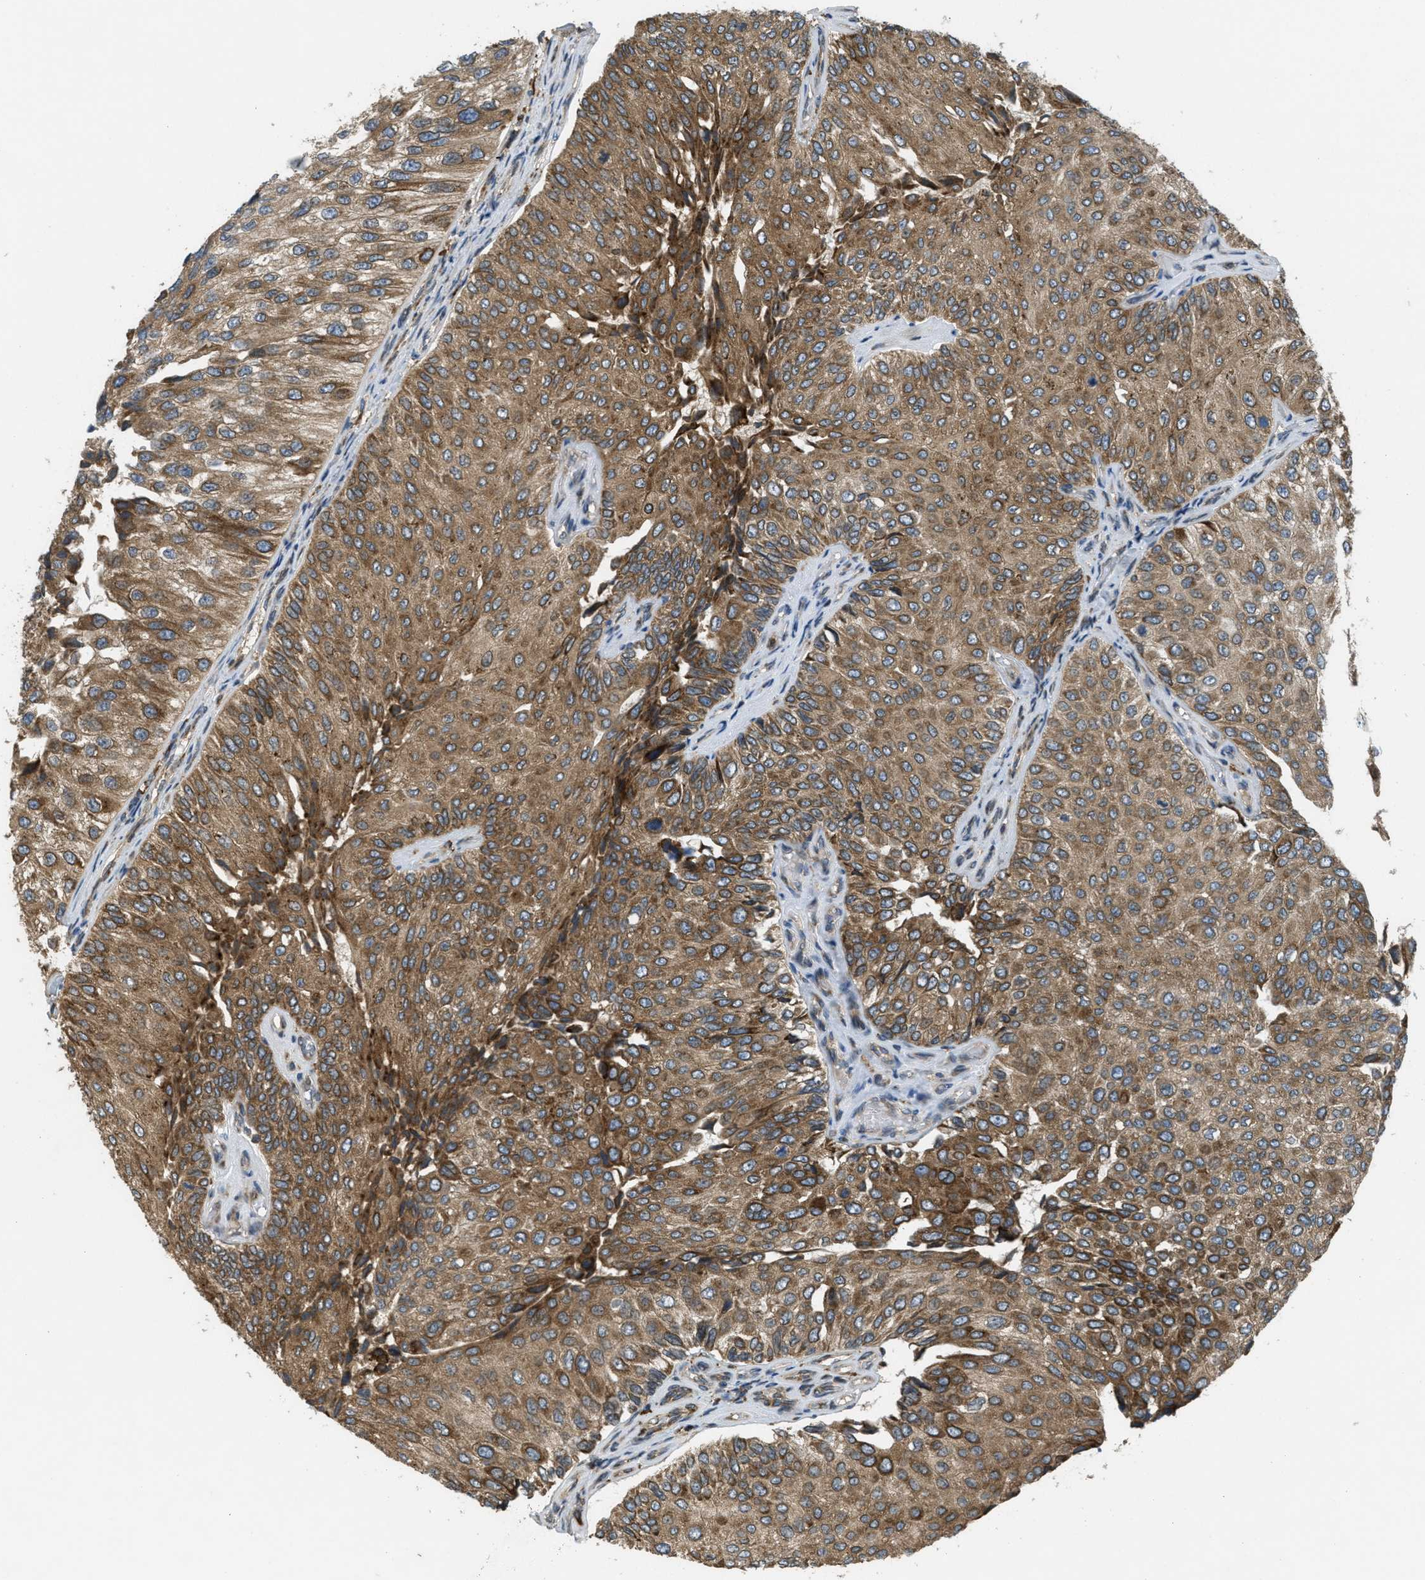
{"staining": {"intensity": "moderate", "quantity": ">75%", "location": "cytoplasmic/membranous"}, "tissue": "urothelial cancer", "cell_type": "Tumor cells", "image_type": "cancer", "snomed": [{"axis": "morphology", "description": "Urothelial carcinoma, High grade"}, {"axis": "topography", "description": "Kidney"}, {"axis": "topography", "description": "Urinary bladder"}], "caption": "A medium amount of moderate cytoplasmic/membranous staining is appreciated in about >75% of tumor cells in high-grade urothelial carcinoma tissue. (IHC, brightfield microscopy, high magnification).", "gene": "PCDH18", "patient": {"sex": "male", "age": 77}}